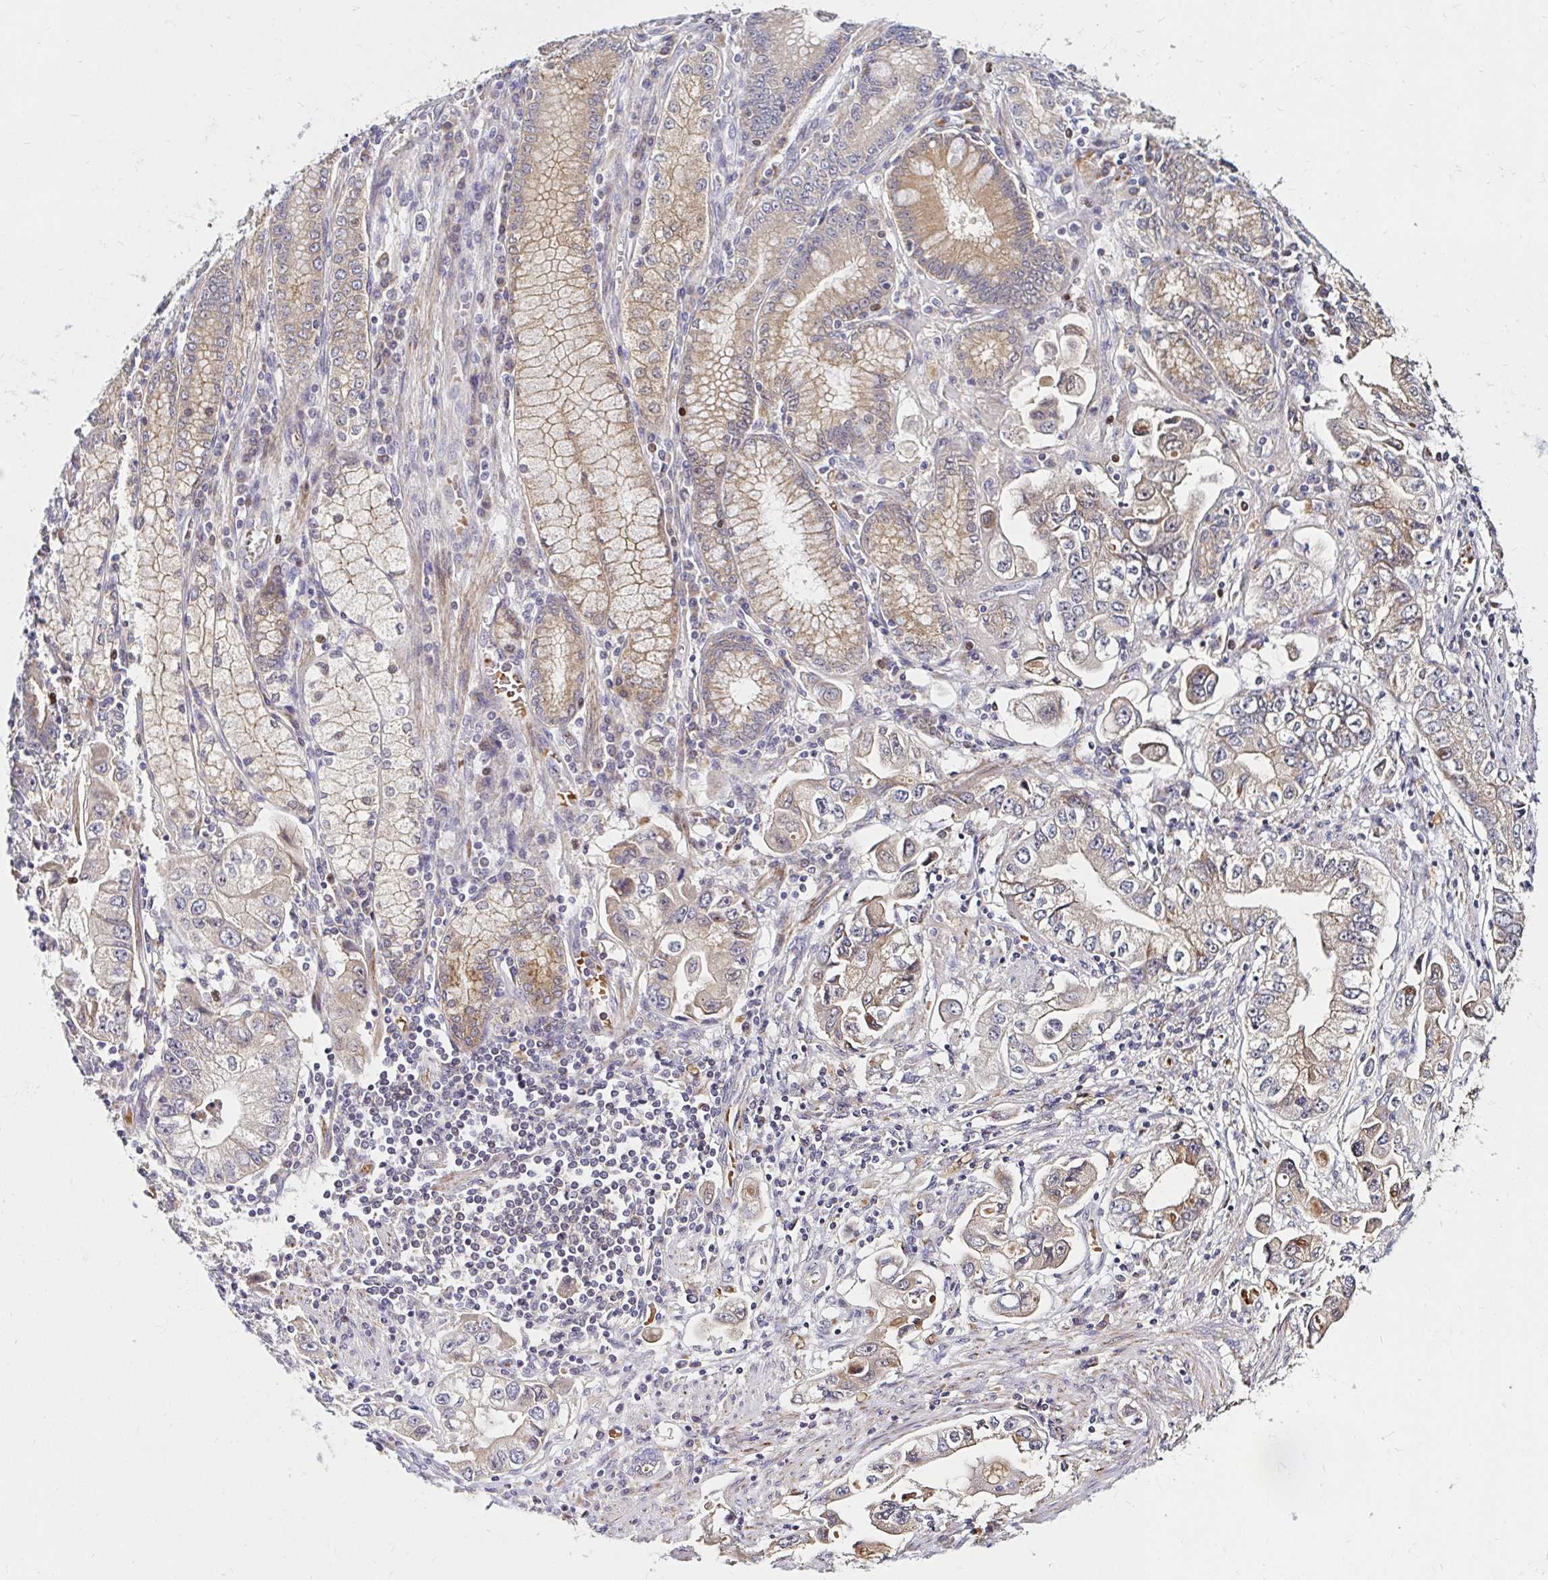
{"staining": {"intensity": "weak", "quantity": ">75%", "location": "cytoplasmic/membranous"}, "tissue": "stomach cancer", "cell_type": "Tumor cells", "image_type": "cancer", "snomed": [{"axis": "morphology", "description": "Adenocarcinoma, NOS"}, {"axis": "topography", "description": "Stomach, lower"}], "caption": "The micrograph shows a brown stain indicating the presence of a protein in the cytoplasmic/membranous of tumor cells in stomach adenocarcinoma.", "gene": "ARHGEF37", "patient": {"sex": "female", "age": 93}}